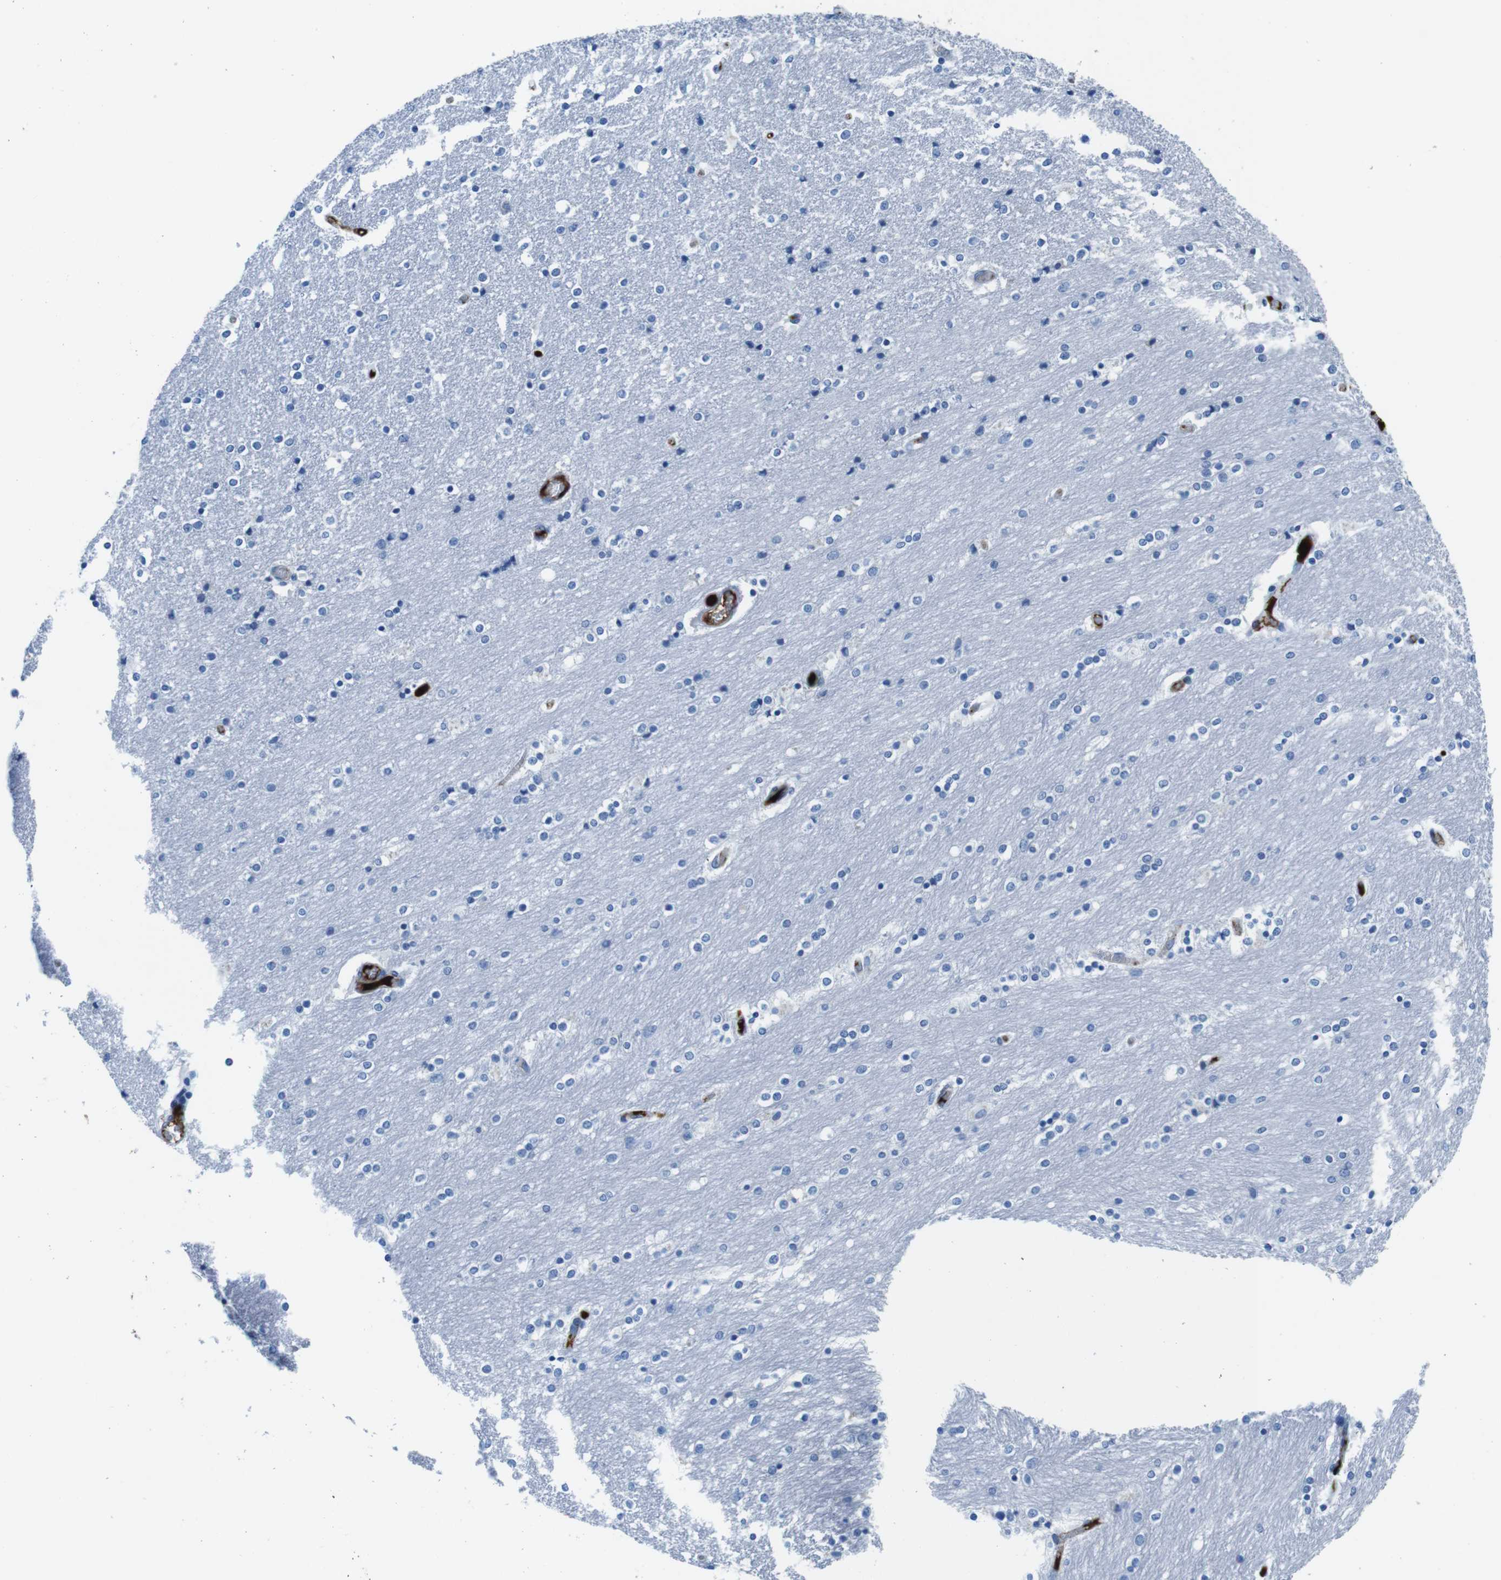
{"staining": {"intensity": "negative", "quantity": "none", "location": "none"}, "tissue": "caudate", "cell_type": "Glial cells", "image_type": "normal", "snomed": [{"axis": "morphology", "description": "Normal tissue, NOS"}, {"axis": "topography", "description": "Lateral ventricle wall"}], "caption": "Caudate was stained to show a protein in brown. There is no significant staining in glial cells. (DAB (3,3'-diaminobenzidine) immunohistochemistry (IHC), high magnification).", "gene": "IGKC", "patient": {"sex": "female", "age": 54}}